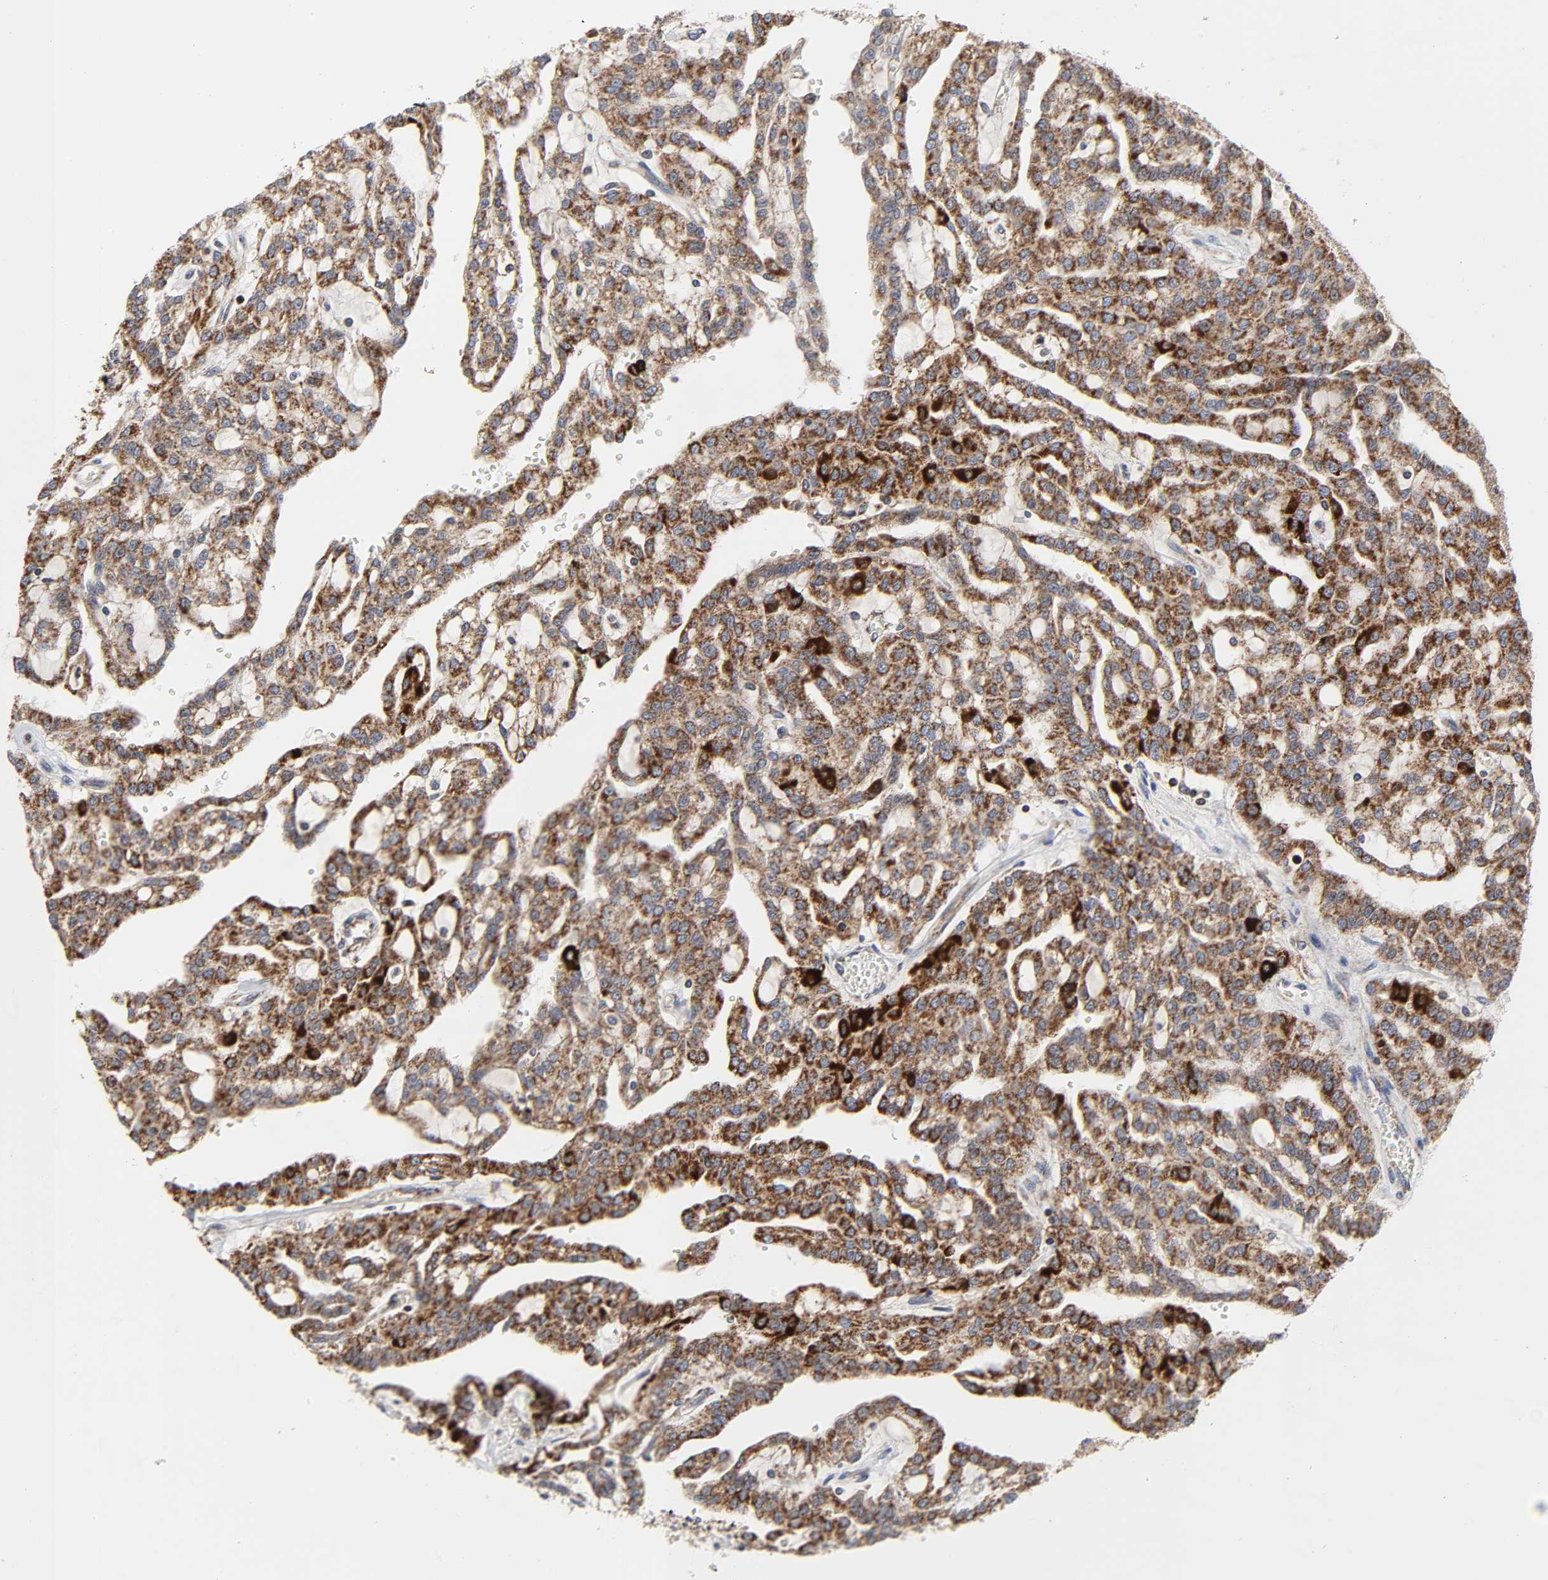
{"staining": {"intensity": "moderate", "quantity": ">75%", "location": "cytoplasmic/membranous"}, "tissue": "renal cancer", "cell_type": "Tumor cells", "image_type": "cancer", "snomed": [{"axis": "morphology", "description": "Adenocarcinoma, NOS"}, {"axis": "topography", "description": "Kidney"}], "caption": "A brown stain shows moderate cytoplasmic/membranous positivity of a protein in renal cancer (adenocarcinoma) tumor cells.", "gene": "COX6B1", "patient": {"sex": "male", "age": 63}}